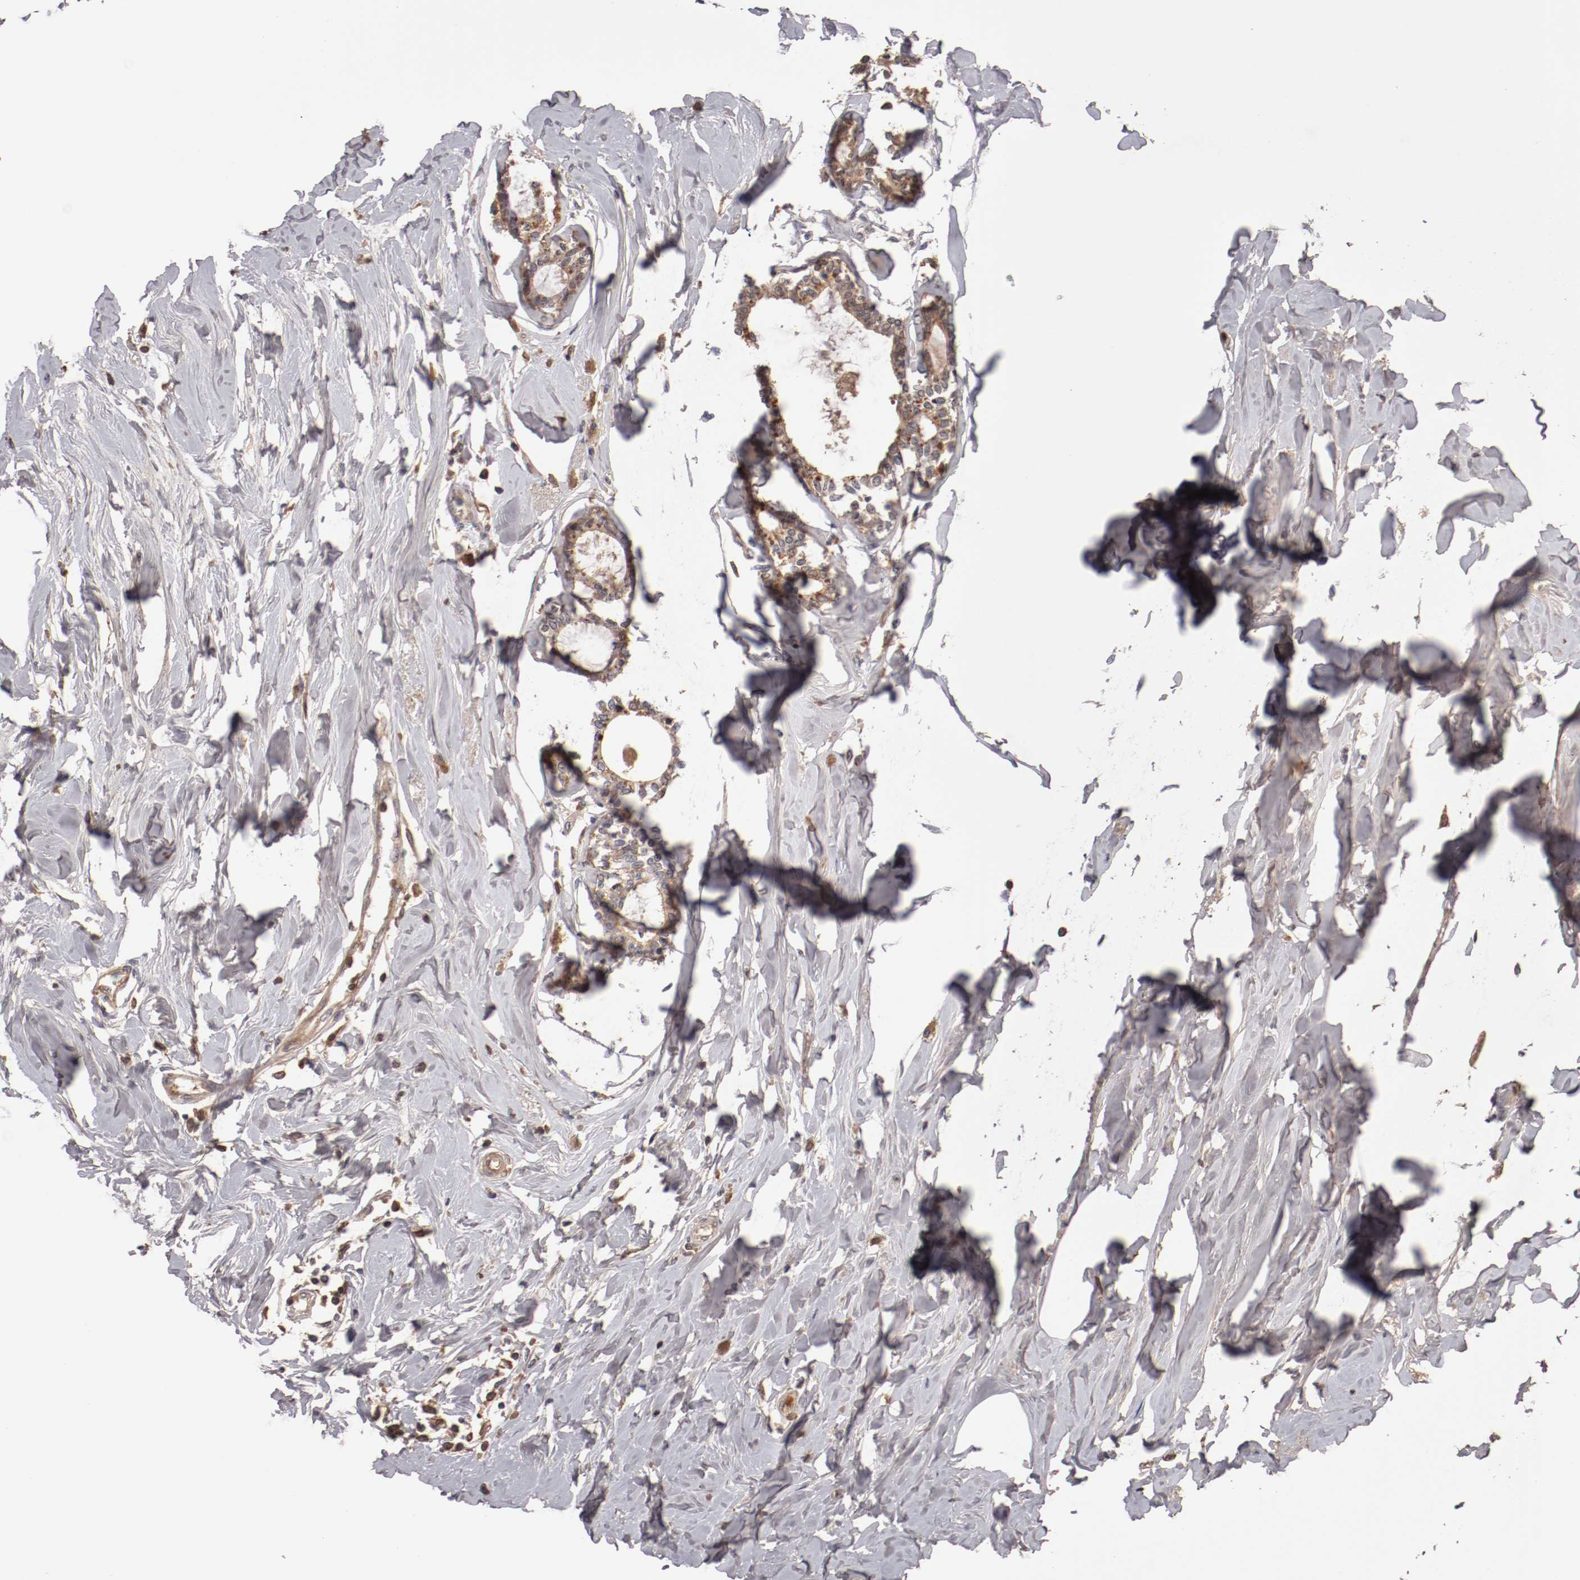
{"staining": {"intensity": "moderate", "quantity": ">75%", "location": "cytoplasmic/membranous"}, "tissue": "breast cancer", "cell_type": "Tumor cells", "image_type": "cancer", "snomed": [{"axis": "morphology", "description": "Lobular carcinoma"}, {"axis": "topography", "description": "Breast"}], "caption": "Immunohistochemistry (IHC) staining of breast lobular carcinoma, which reveals medium levels of moderate cytoplasmic/membranous staining in approximately >75% of tumor cells indicating moderate cytoplasmic/membranous protein expression. The staining was performed using DAB (brown) for protein detection and nuclei were counterstained in hematoxylin (blue).", "gene": "CP", "patient": {"sex": "female", "age": 51}}